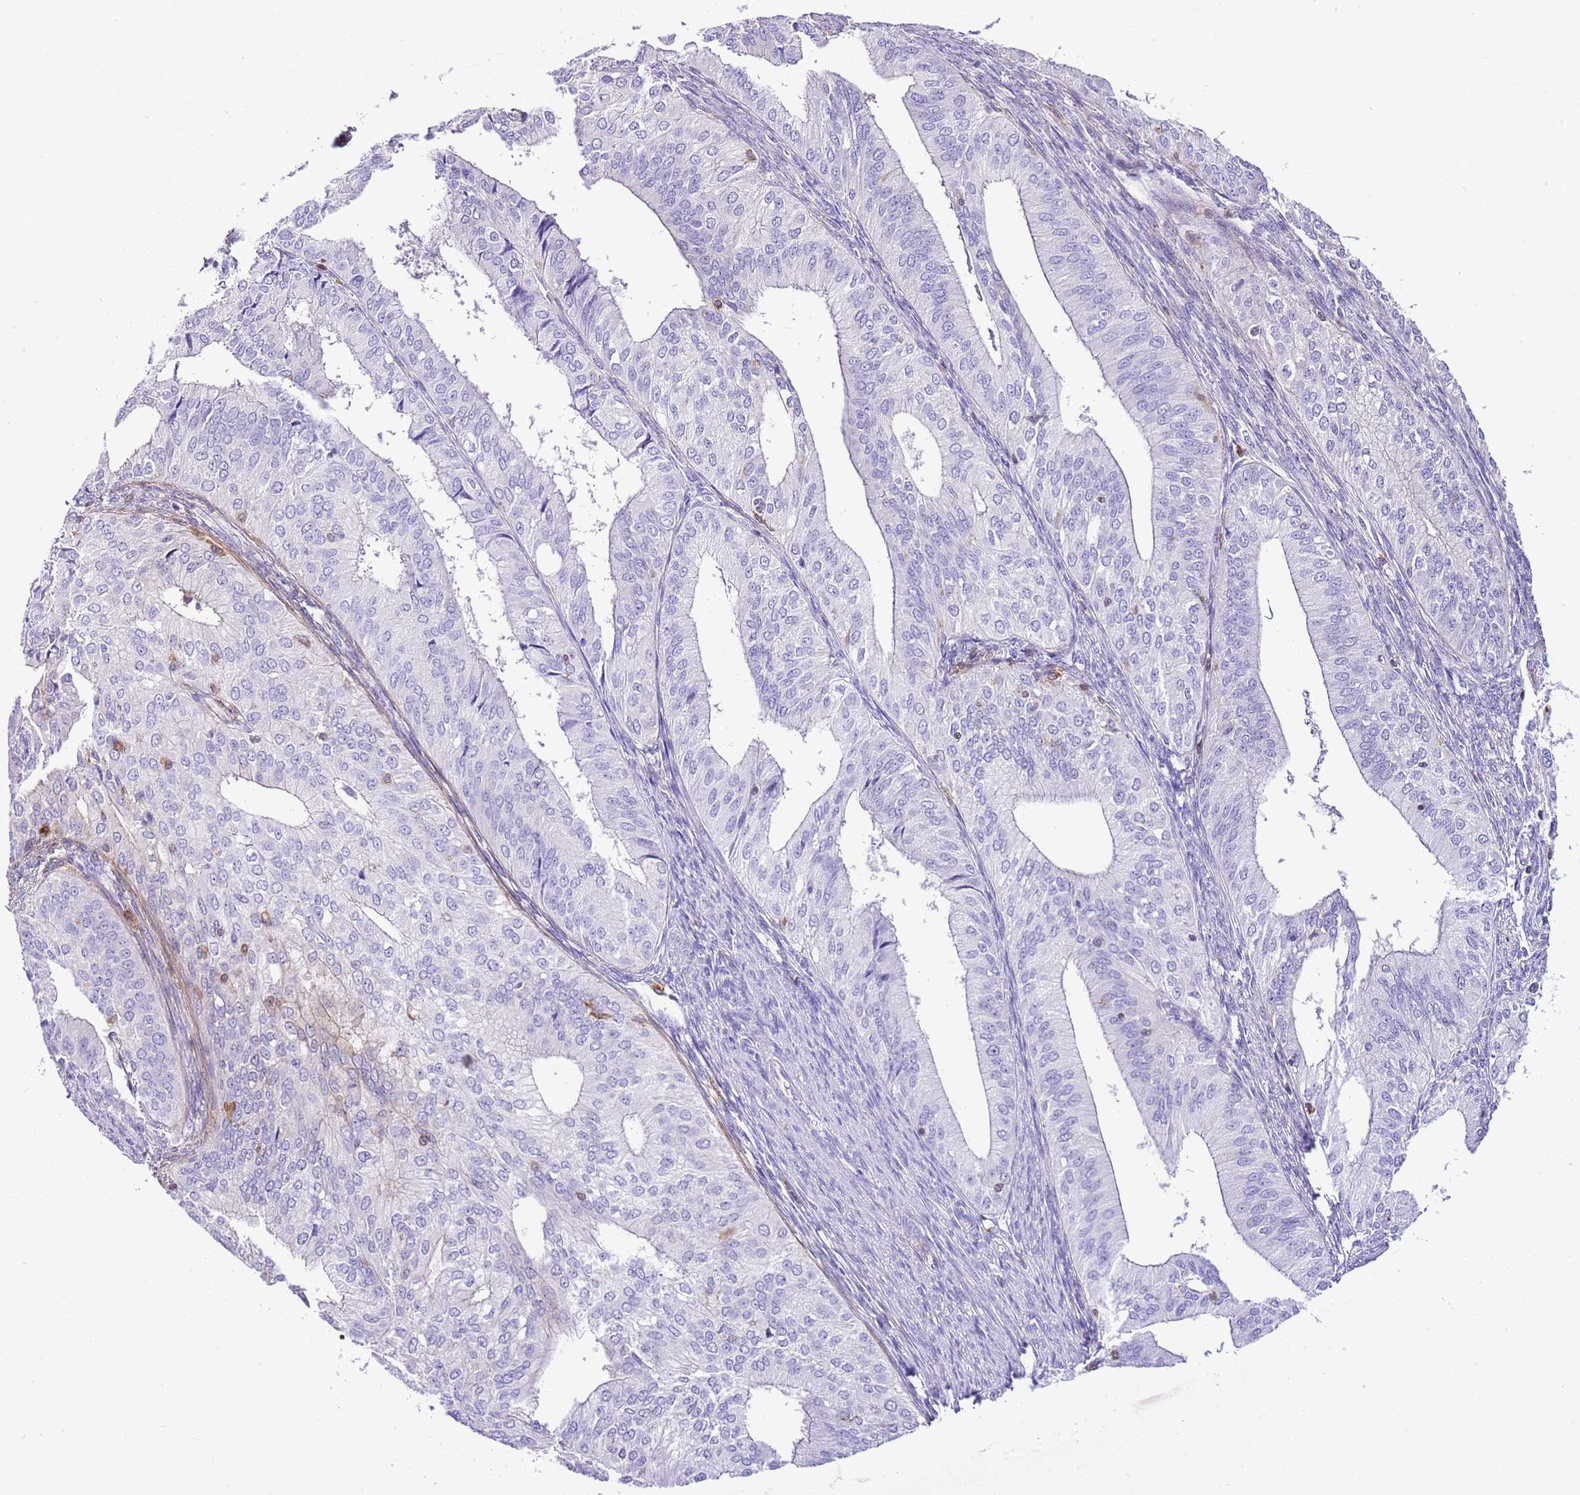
{"staining": {"intensity": "negative", "quantity": "none", "location": "none"}, "tissue": "endometrial cancer", "cell_type": "Tumor cells", "image_type": "cancer", "snomed": [{"axis": "morphology", "description": "Adenocarcinoma, NOS"}, {"axis": "topography", "description": "Endometrium"}], "caption": "Tumor cells are negative for protein expression in human endometrial cancer. (DAB immunohistochemistry with hematoxylin counter stain).", "gene": "CNN2", "patient": {"sex": "female", "age": 50}}